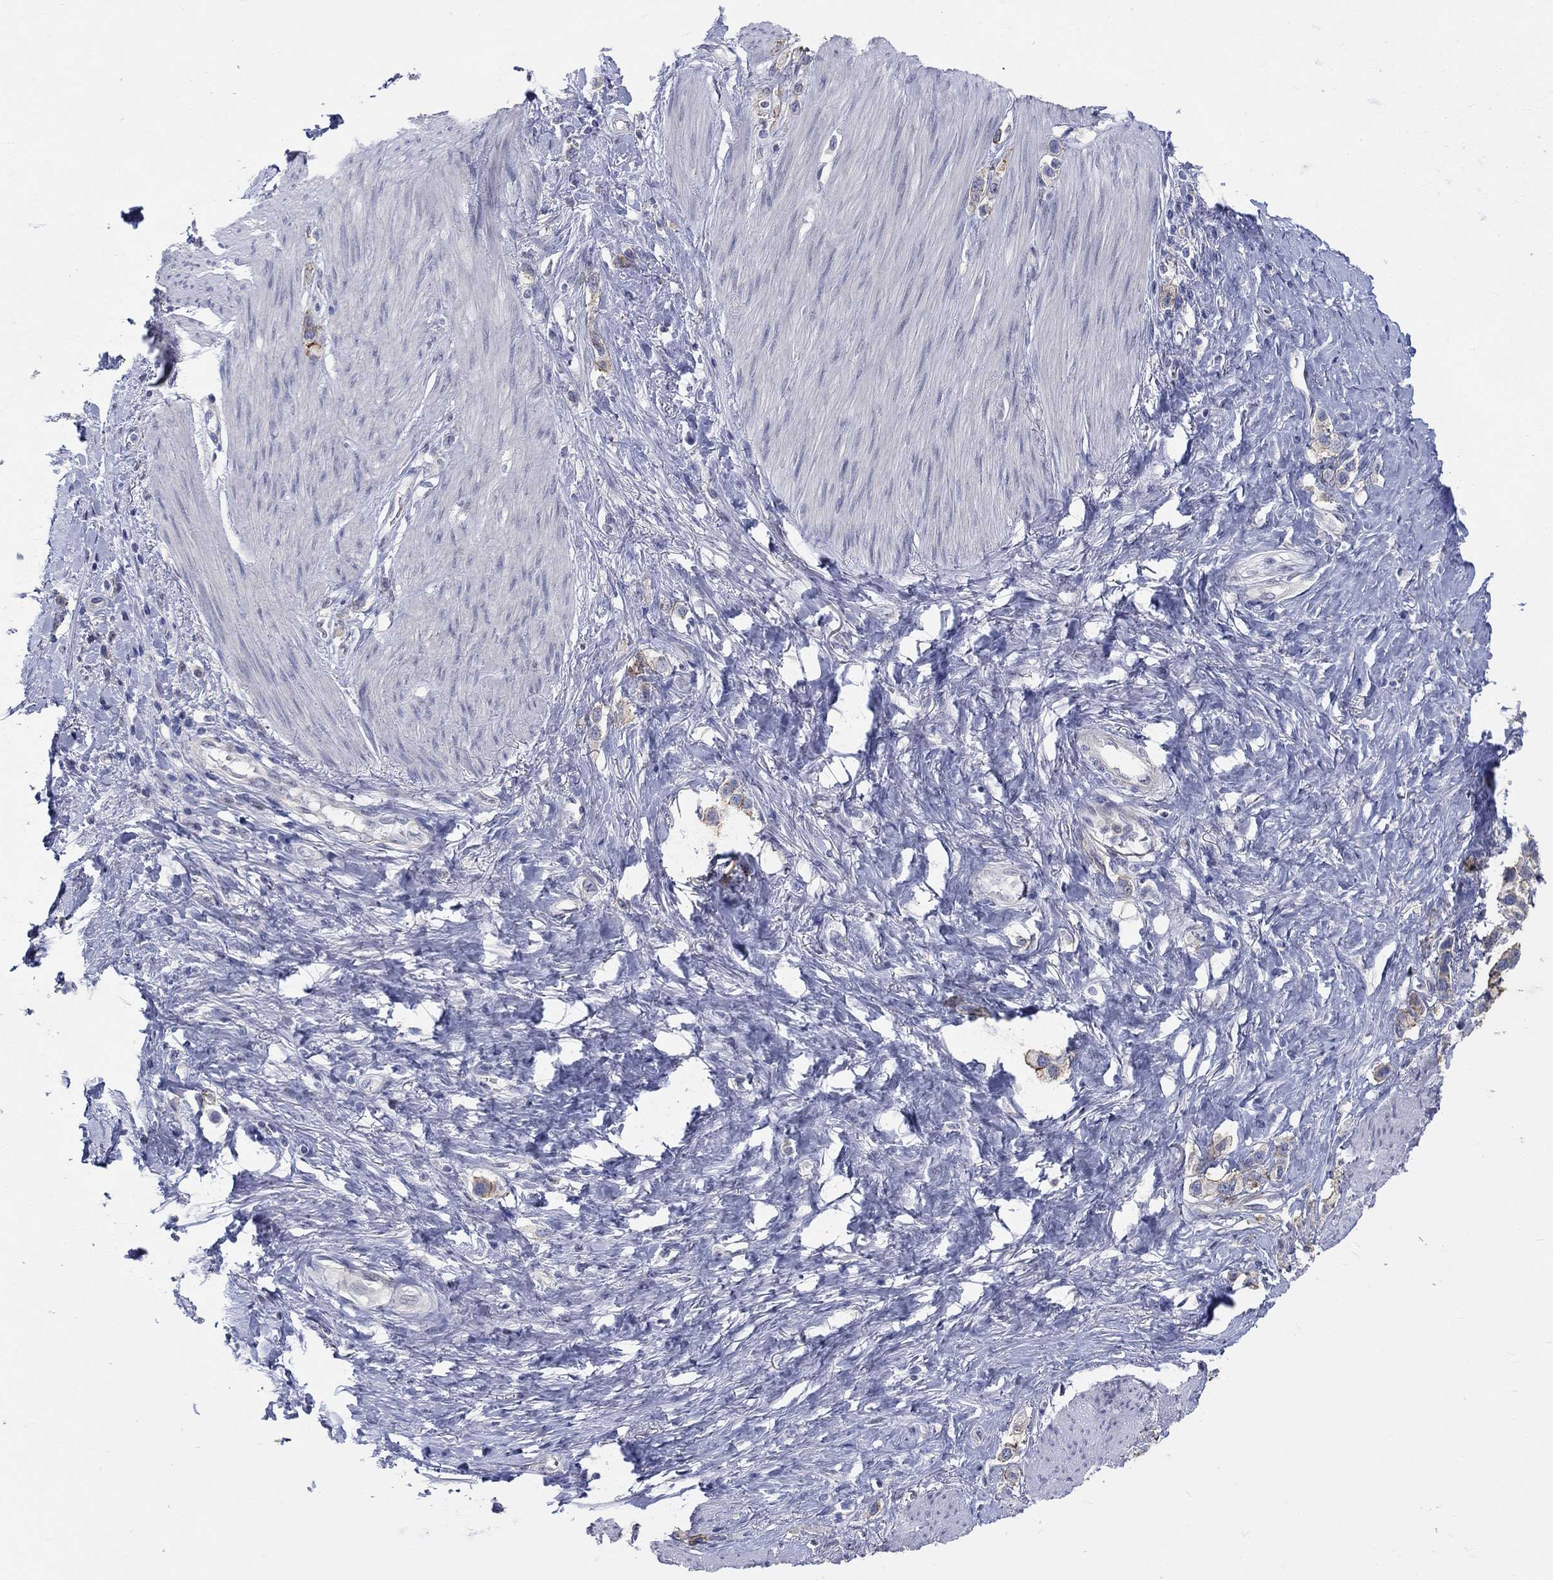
{"staining": {"intensity": "moderate", "quantity": "25%-75%", "location": "cytoplasmic/membranous"}, "tissue": "stomach cancer", "cell_type": "Tumor cells", "image_type": "cancer", "snomed": [{"axis": "morphology", "description": "Normal tissue, NOS"}, {"axis": "morphology", "description": "Adenocarcinoma, NOS"}, {"axis": "morphology", "description": "Adenocarcinoma, High grade"}, {"axis": "topography", "description": "Stomach, upper"}, {"axis": "topography", "description": "Stomach"}], "caption": "Adenocarcinoma (stomach) was stained to show a protein in brown. There is medium levels of moderate cytoplasmic/membranous positivity in about 25%-75% of tumor cells.", "gene": "EGFLAM", "patient": {"sex": "female", "age": 65}}